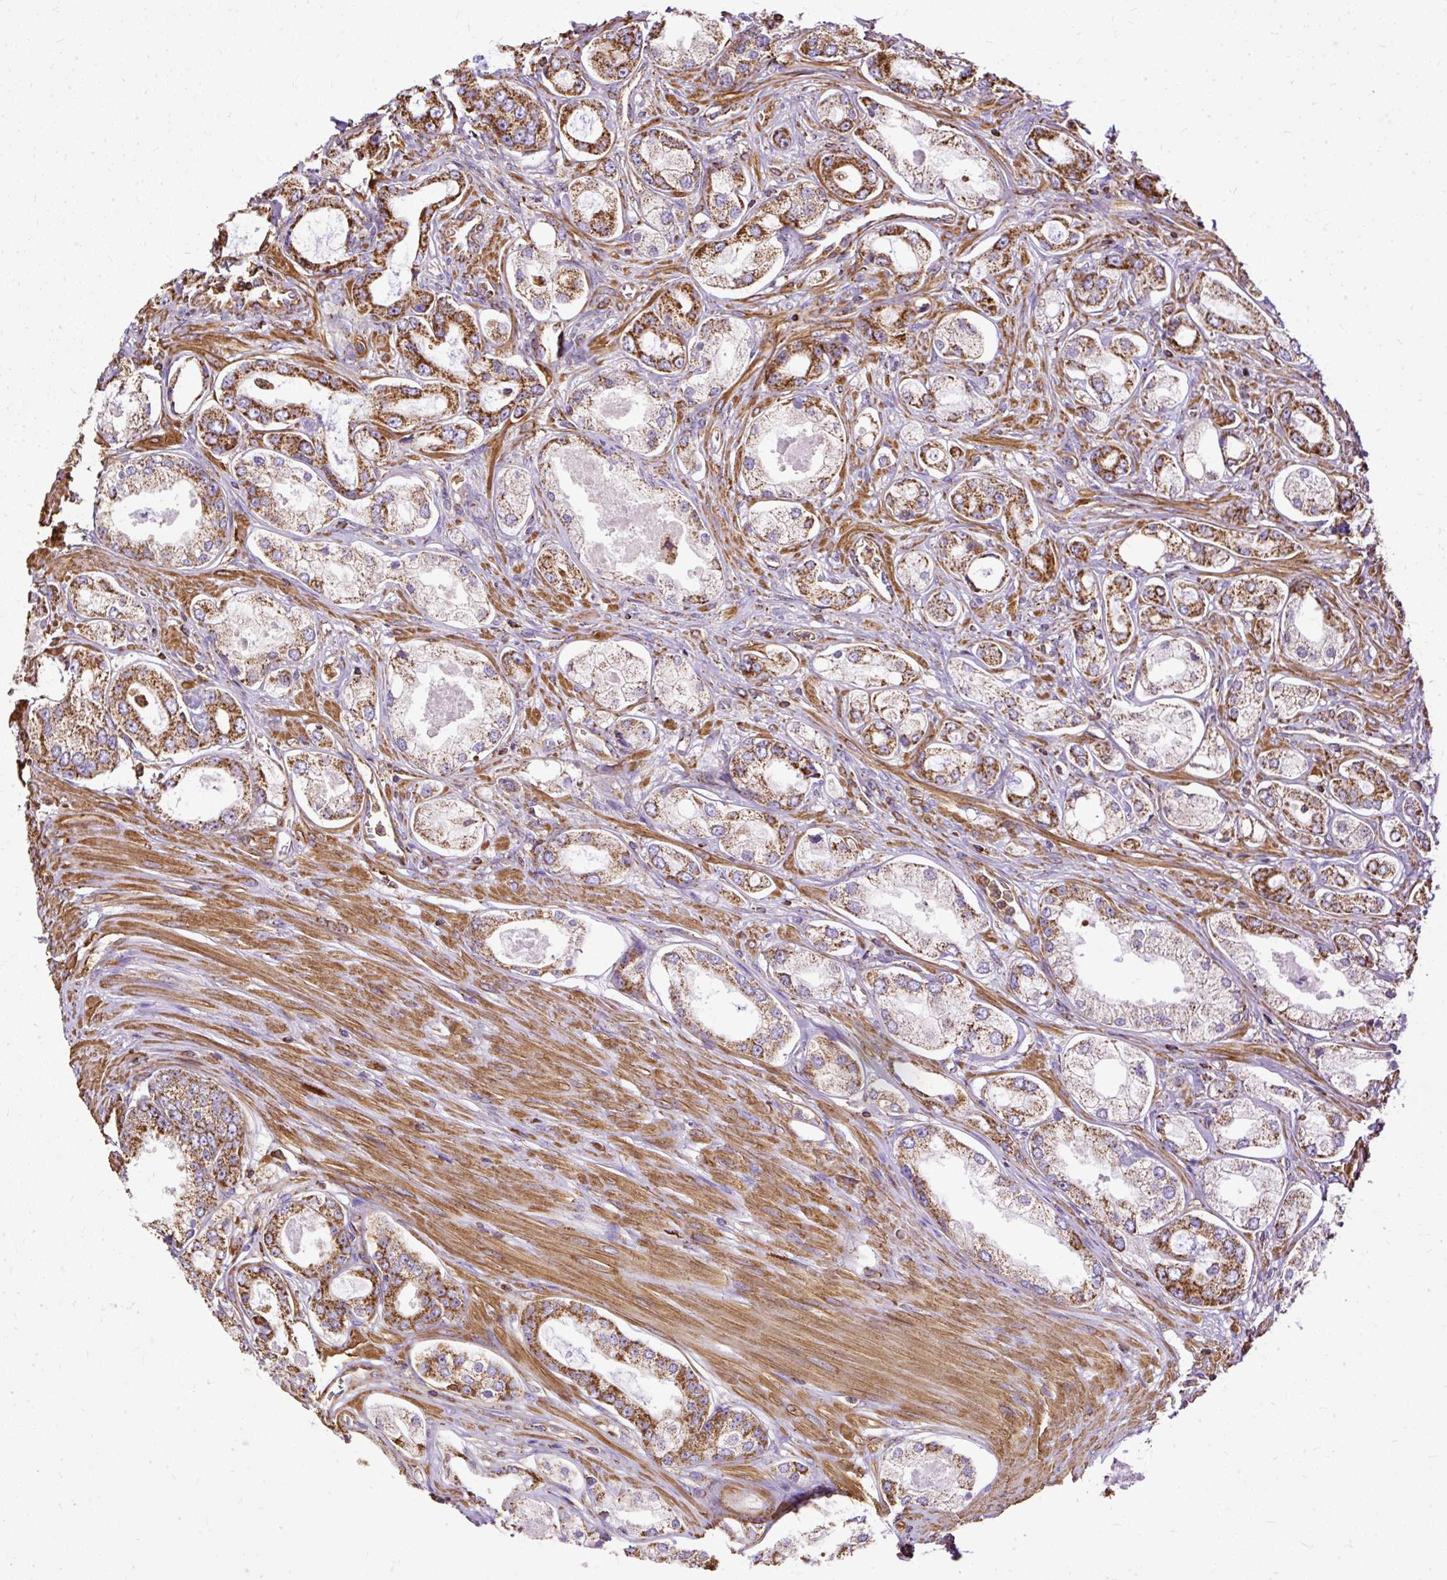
{"staining": {"intensity": "strong", "quantity": ">75%", "location": "cytoplasmic/membranous"}, "tissue": "prostate cancer", "cell_type": "Tumor cells", "image_type": "cancer", "snomed": [{"axis": "morphology", "description": "Adenocarcinoma, Low grade"}, {"axis": "topography", "description": "Prostate"}], "caption": "The image shows staining of prostate adenocarcinoma (low-grade), revealing strong cytoplasmic/membranous protein positivity (brown color) within tumor cells. The staining was performed using DAB, with brown indicating positive protein expression. Nuclei are stained blue with hematoxylin.", "gene": "KLHL11", "patient": {"sex": "male", "age": 68}}